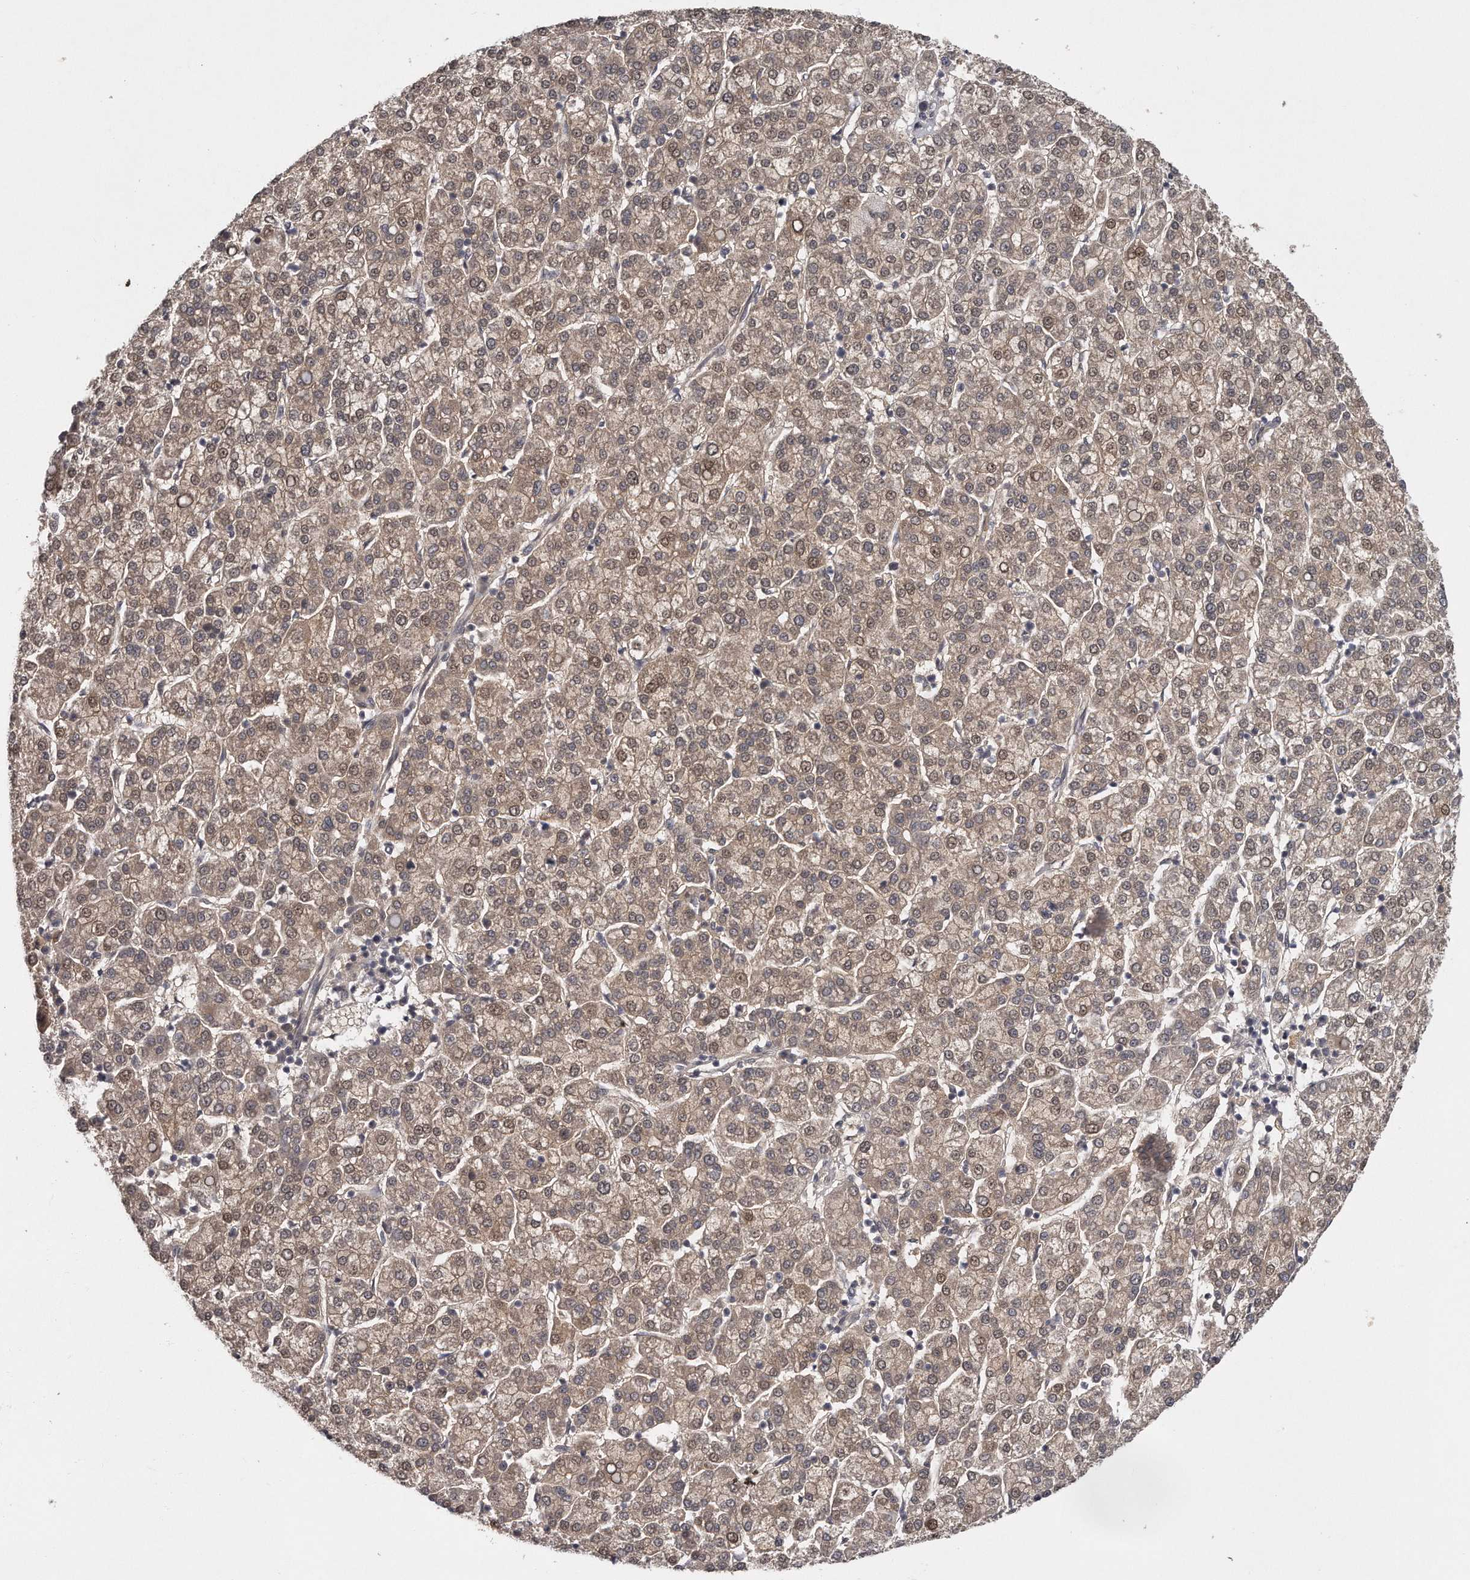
{"staining": {"intensity": "moderate", "quantity": ">75%", "location": "cytoplasmic/membranous,nuclear"}, "tissue": "liver cancer", "cell_type": "Tumor cells", "image_type": "cancer", "snomed": [{"axis": "morphology", "description": "Carcinoma, Hepatocellular, NOS"}, {"axis": "topography", "description": "Liver"}], "caption": "Immunohistochemistry (DAB (3,3'-diaminobenzidine)) staining of human liver hepatocellular carcinoma exhibits moderate cytoplasmic/membranous and nuclear protein expression in about >75% of tumor cells.", "gene": "GGCT", "patient": {"sex": "female", "age": 58}}